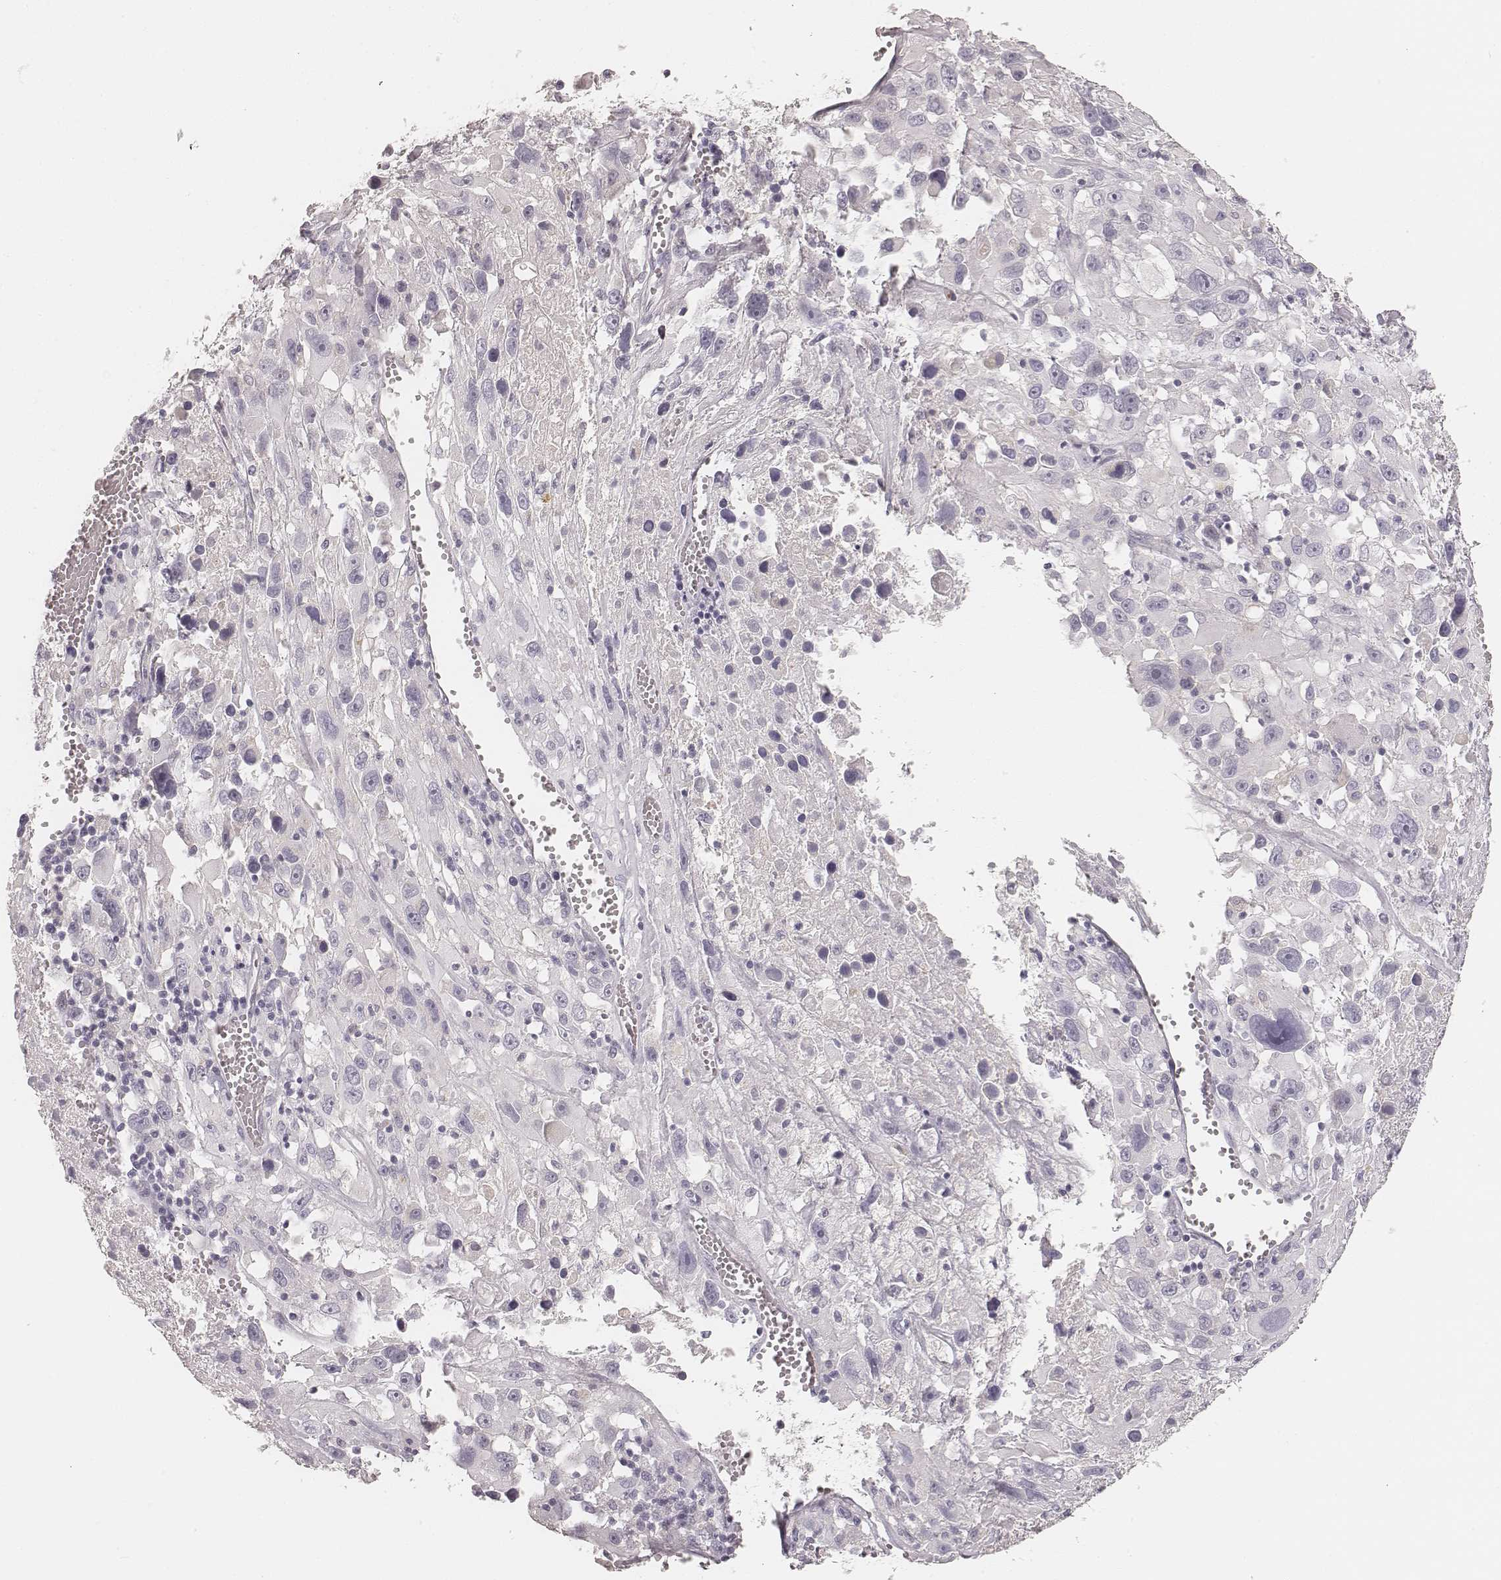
{"staining": {"intensity": "negative", "quantity": "none", "location": "none"}, "tissue": "melanoma", "cell_type": "Tumor cells", "image_type": "cancer", "snomed": [{"axis": "morphology", "description": "Malignant melanoma, Metastatic site"}, {"axis": "topography", "description": "Lymph node"}], "caption": "This is an immunohistochemistry micrograph of human melanoma. There is no positivity in tumor cells.", "gene": "HNF4G", "patient": {"sex": "male", "age": 50}}